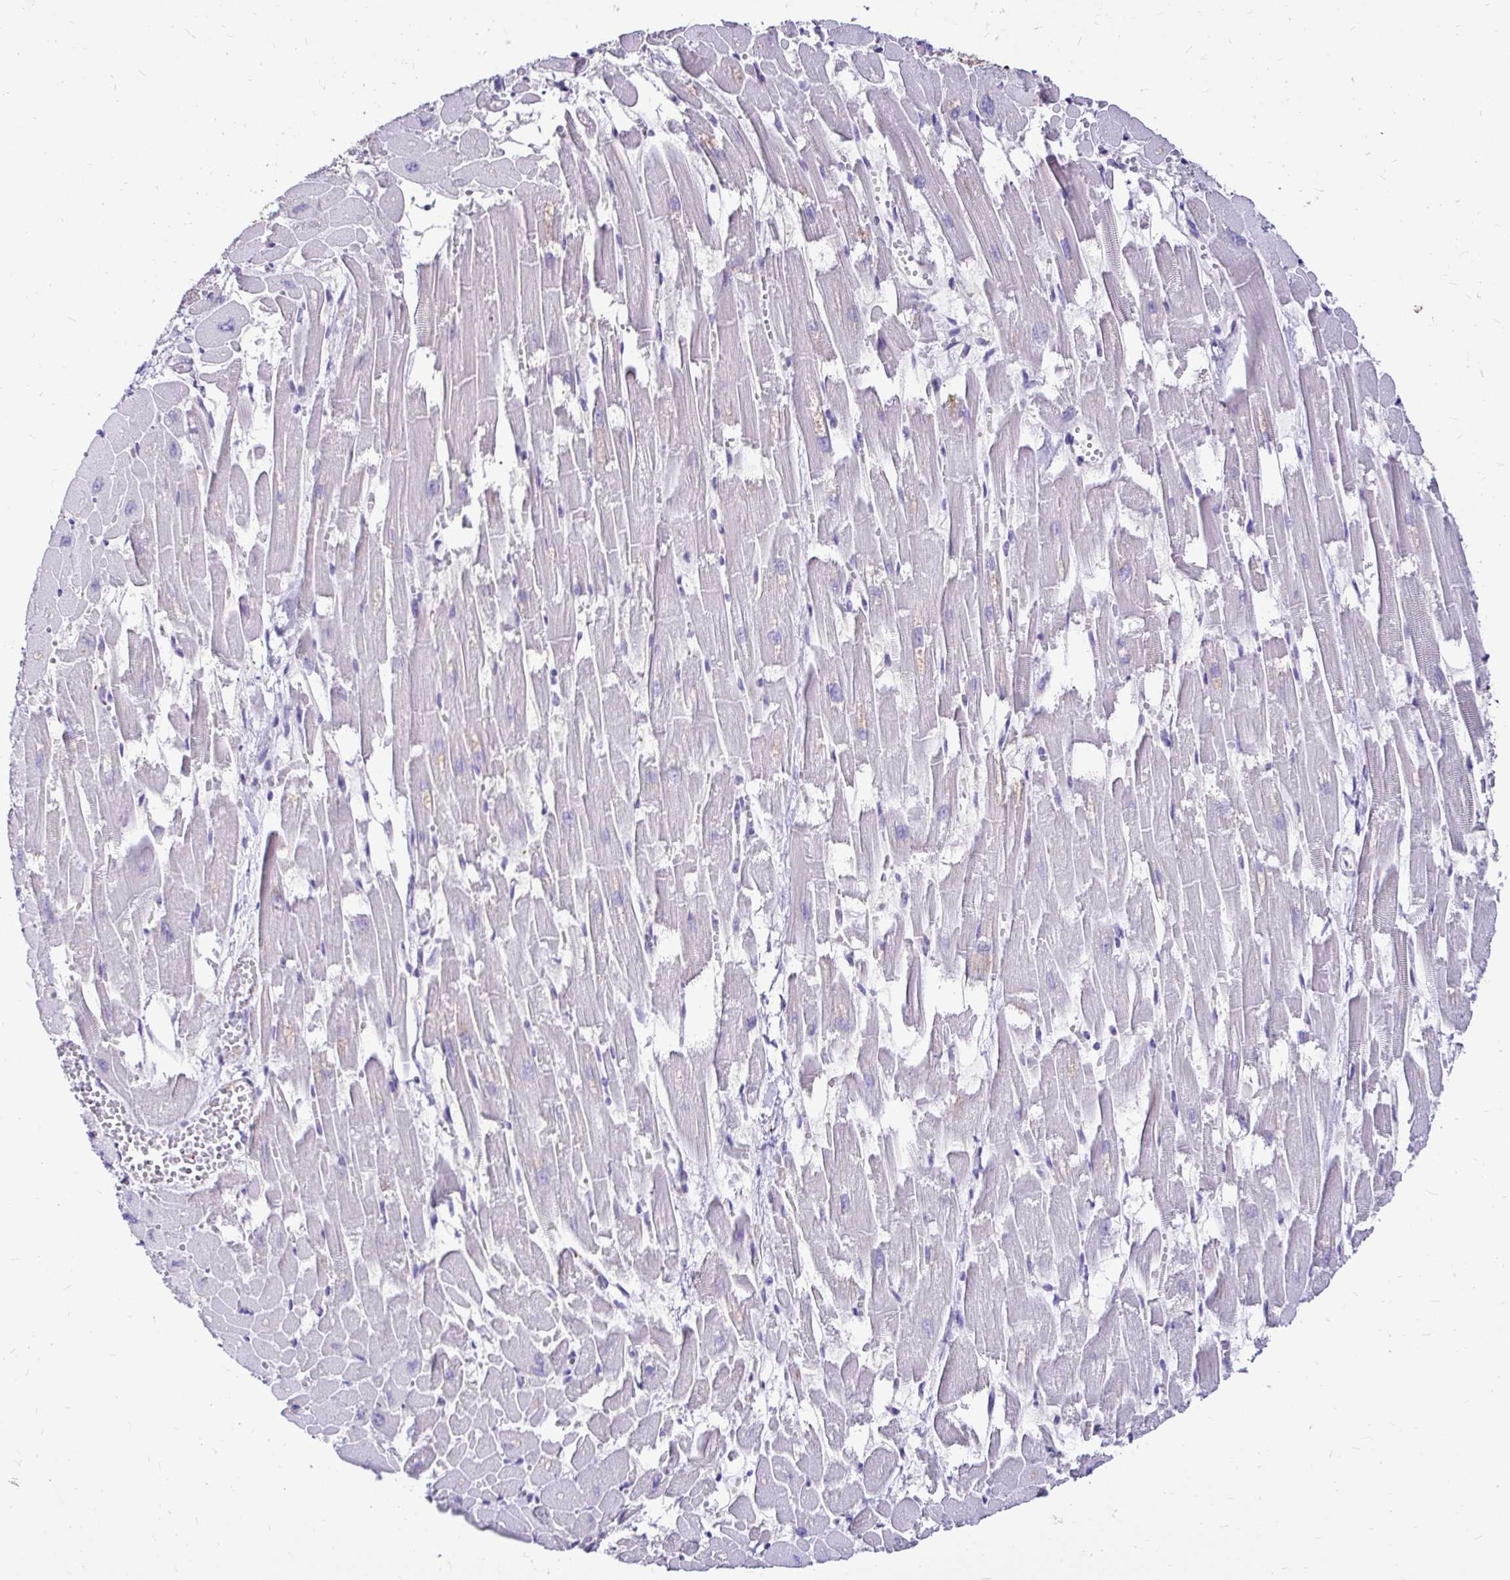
{"staining": {"intensity": "negative", "quantity": "none", "location": "none"}, "tissue": "heart muscle", "cell_type": "Cardiomyocytes", "image_type": "normal", "snomed": [{"axis": "morphology", "description": "Normal tissue, NOS"}, {"axis": "topography", "description": "Heart"}], "caption": "Heart muscle stained for a protein using immunohistochemistry (IHC) displays no staining cardiomyocytes.", "gene": "IDH1", "patient": {"sex": "female", "age": 52}}